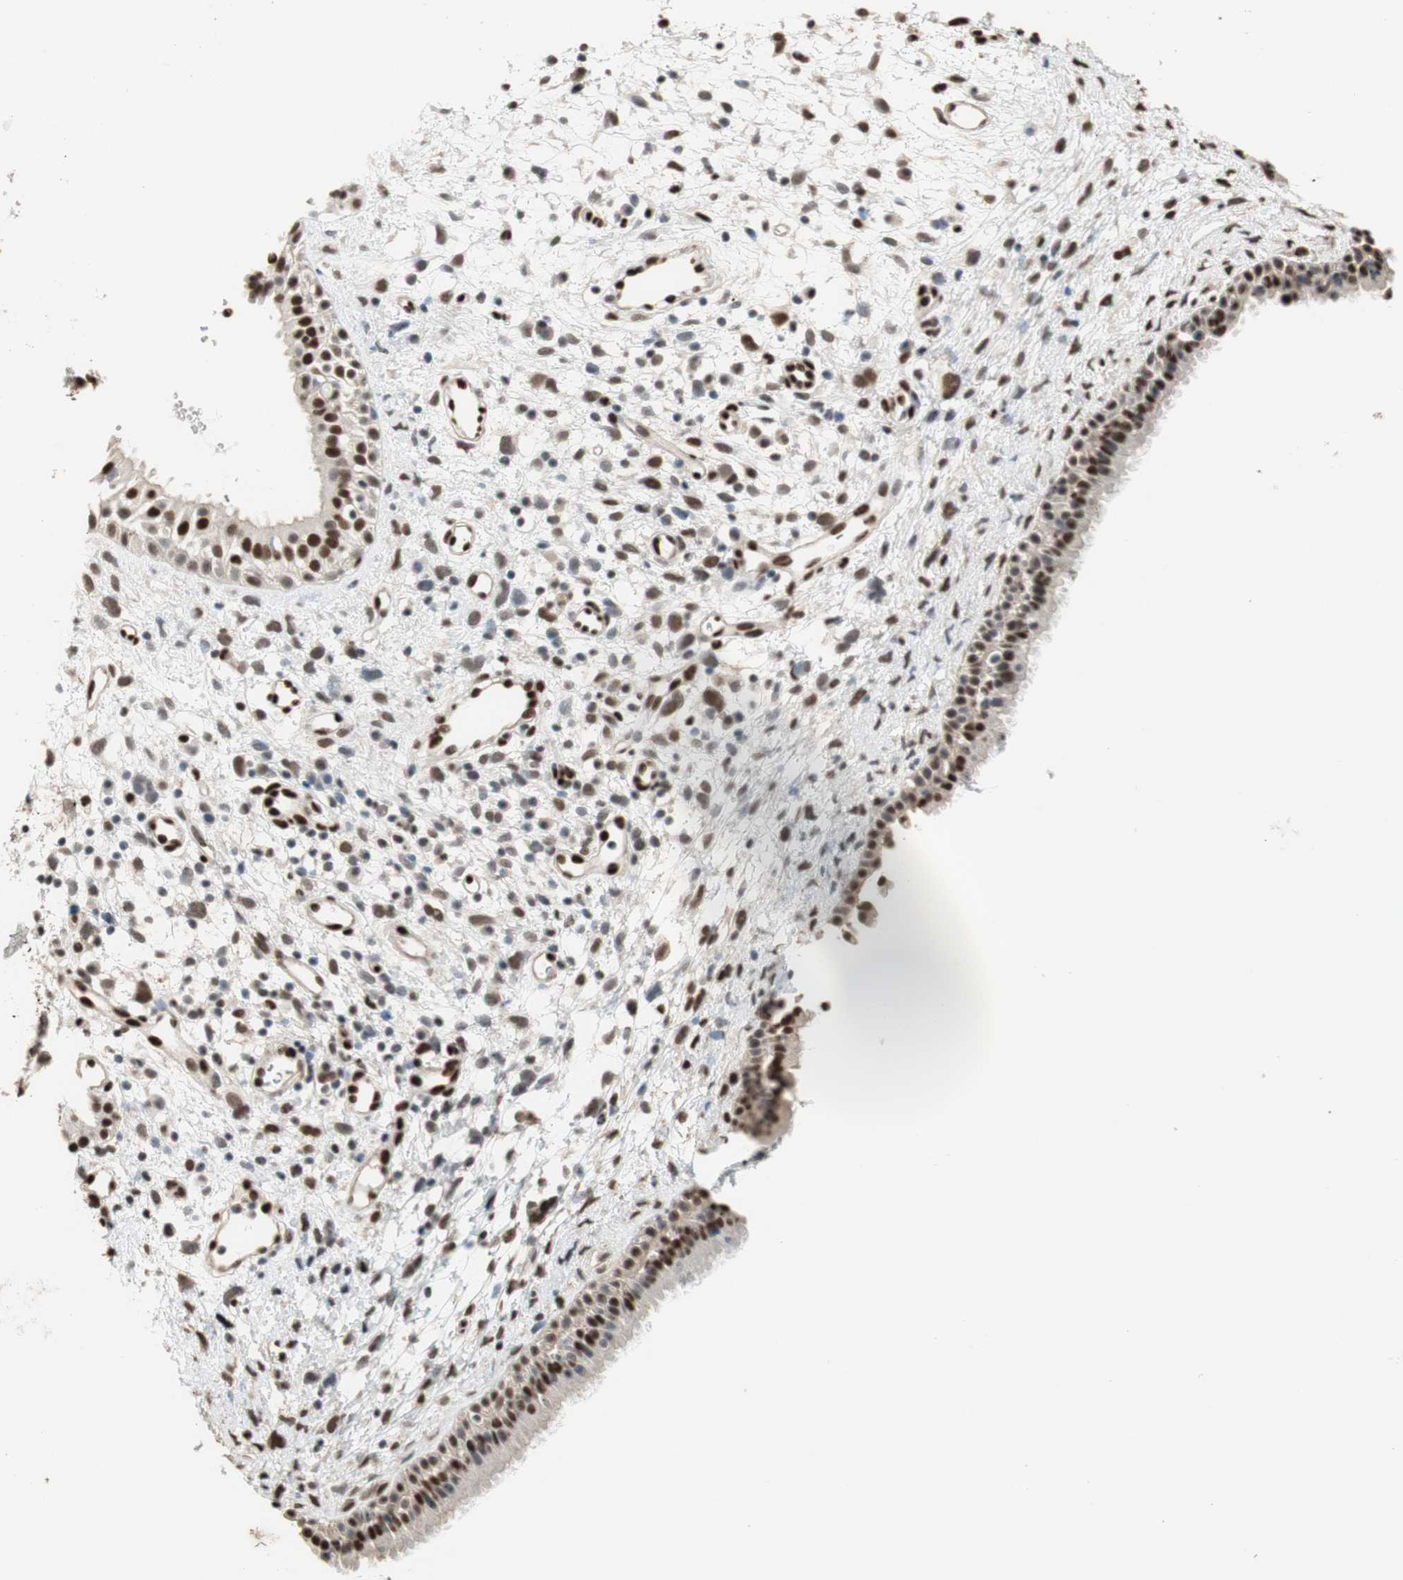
{"staining": {"intensity": "moderate", "quantity": "25%-75%", "location": "nuclear"}, "tissue": "nasopharynx", "cell_type": "Respiratory epithelial cells", "image_type": "normal", "snomed": [{"axis": "morphology", "description": "Normal tissue, NOS"}, {"axis": "topography", "description": "Nasopharynx"}], "caption": "An immunohistochemistry (IHC) micrograph of normal tissue is shown. Protein staining in brown labels moderate nuclear positivity in nasopharynx within respiratory epithelial cells.", "gene": "PML", "patient": {"sex": "male", "age": 22}}